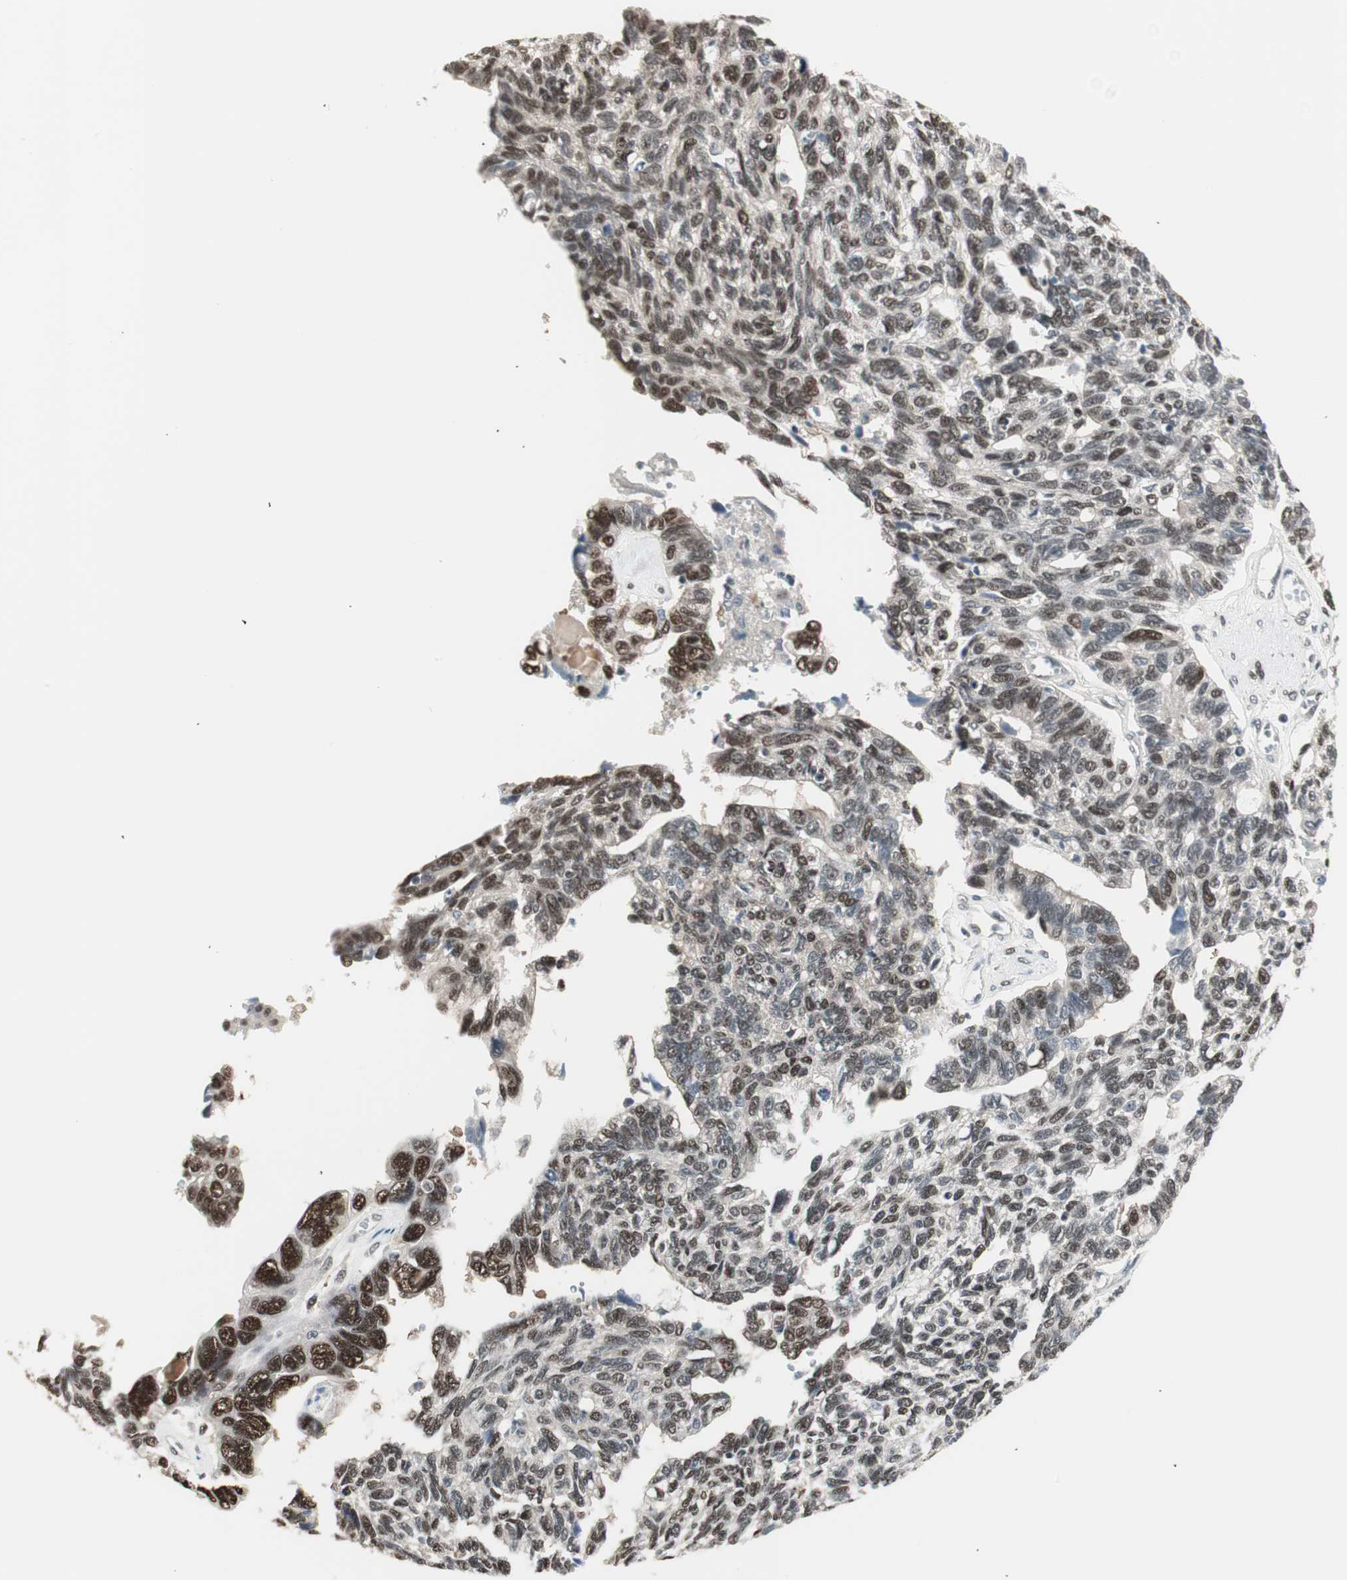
{"staining": {"intensity": "strong", "quantity": "25%-75%", "location": "nuclear"}, "tissue": "ovarian cancer", "cell_type": "Tumor cells", "image_type": "cancer", "snomed": [{"axis": "morphology", "description": "Cystadenocarcinoma, serous, NOS"}, {"axis": "topography", "description": "Ovary"}], "caption": "Tumor cells demonstrate high levels of strong nuclear expression in approximately 25%-75% of cells in ovarian cancer (serous cystadenocarcinoma).", "gene": "LONP2", "patient": {"sex": "female", "age": 79}}